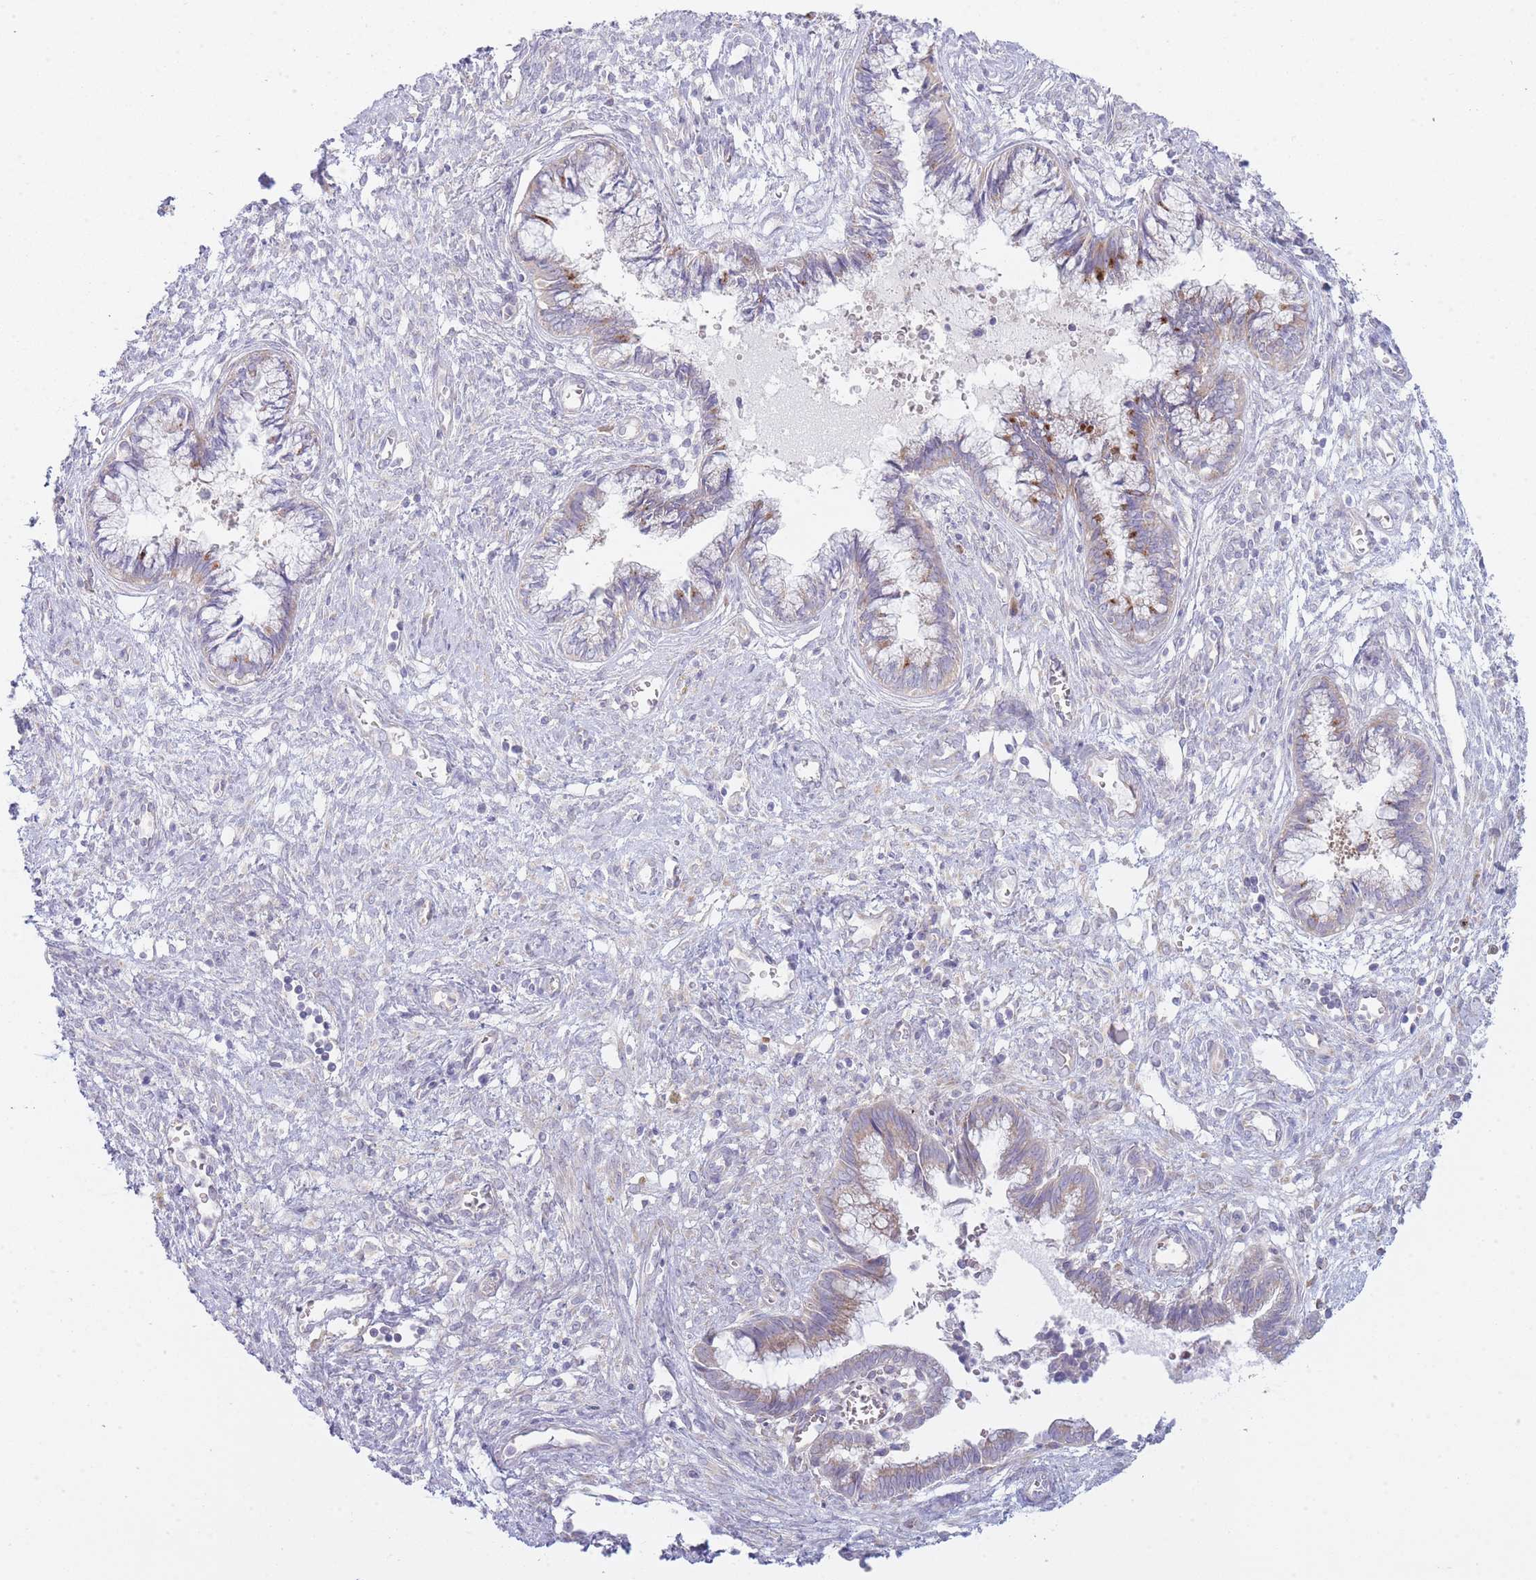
{"staining": {"intensity": "weak", "quantity": "25%-75%", "location": "cytoplasmic/membranous"}, "tissue": "cervical cancer", "cell_type": "Tumor cells", "image_type": "cancer", "snomed": [{"axis": "morphology", "description": "Adenocarcinoma, NOS"}, {"axis": "topography", "description": "Cervix"}], "caption": "Immunohistochemistry histopathology image of cervical cancer stained for a protein (brown), which shows low levels of weak cytoplasmic/membranous expression in about 25%-75% of tumor cells.", "gene": "OR5L2", "patient": {"sex": "female", "age": 44}}